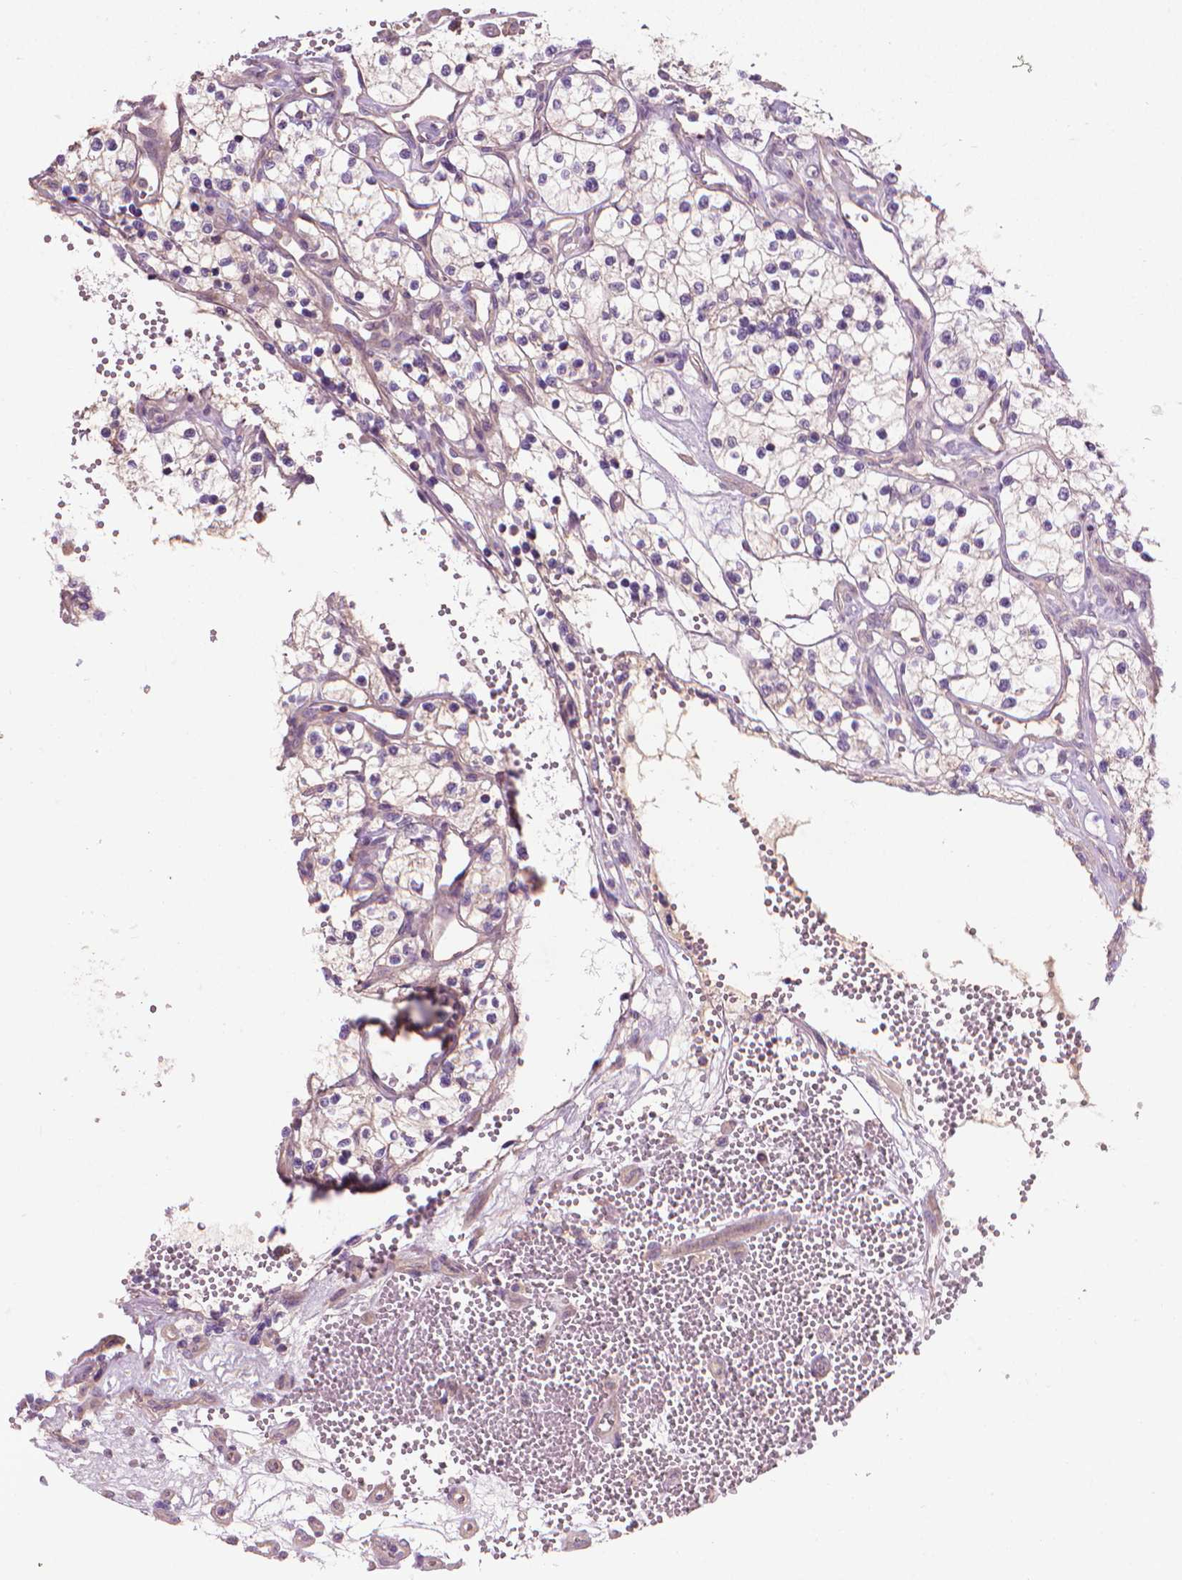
{"staining": {"intensity": "negative", "quantity": "none", "location": "none"}, "tissue": "renal cancer", "cell_type": "Tumor cells", "image_type": "cancer", "snomed": [{"axis": "morphology", "description": "Adenocarcinoma, NOS"}, {"axis": "topography", "description": "Kidney"}], "caption": "A high-resolution photomicrograph shows IHC staining of renal cancer (adenocarcinoma), which displays no significant expression in tumor cells. The staining is performed using DAB (3,3'-diaminobenzidine) brown chromogen with nuclei counter-stained in using hematoxylin.", "gene": "RIIAD1", "patient": {"sex": "female", "age": 69}}